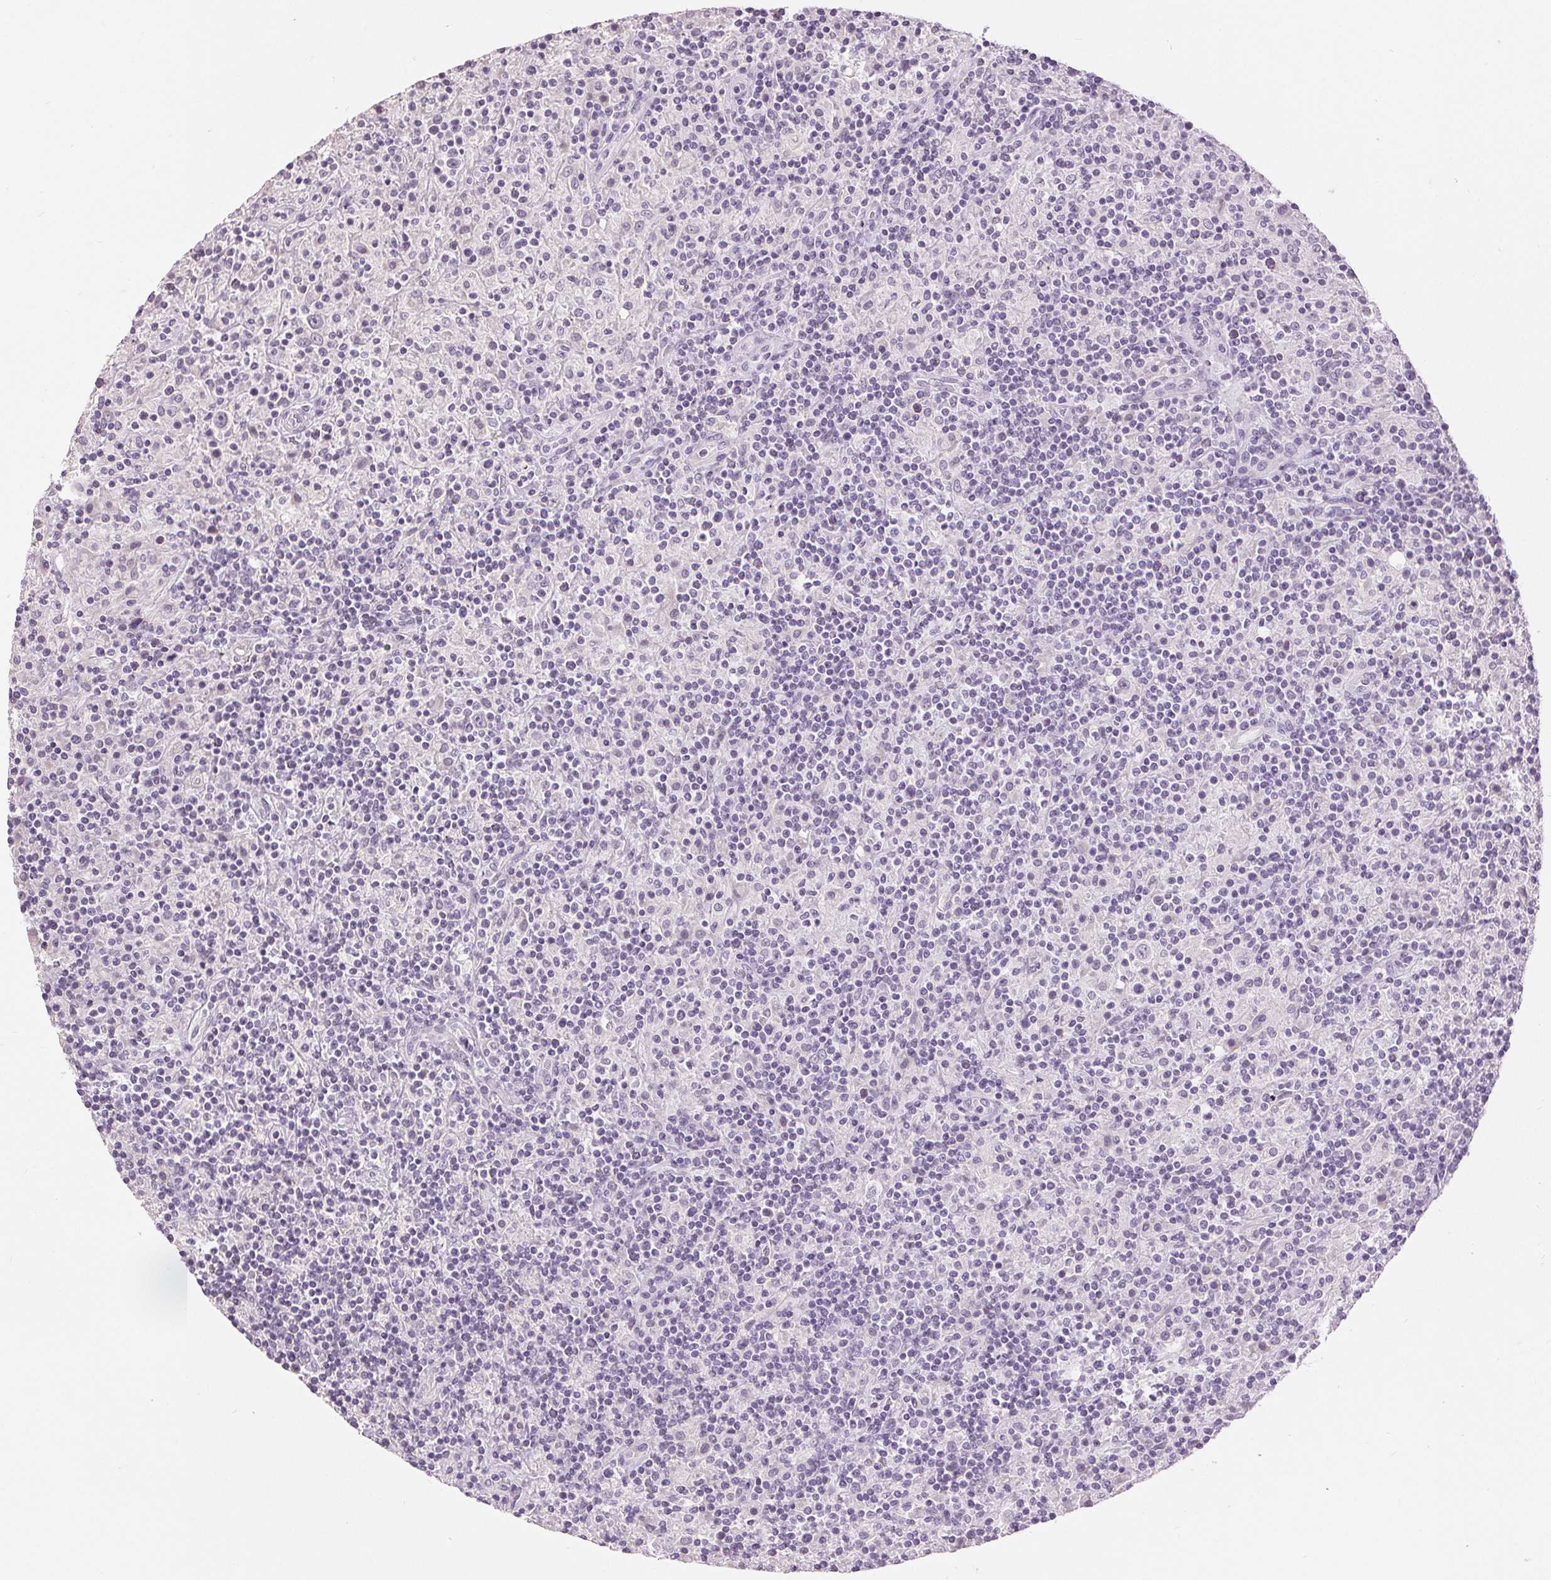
{"staining": {"intensity": "negative", "quantity": "none", "location": "none"}, "tissue": "lymphoma", "cell_type": "Tumor cells", "image_type": "cancer", "snomed": [{"axis": "morphology", "description": "Hodgkin's disease, NOS"}, {"axis": "topography", "description": "Lymph node"}], "caption": "Hodgkin's disease was stained to show a protein in brown. There is no significant expression in tumor cells.", "gene": "DSG3", "patient": {"sex": "male", "age": 70}}